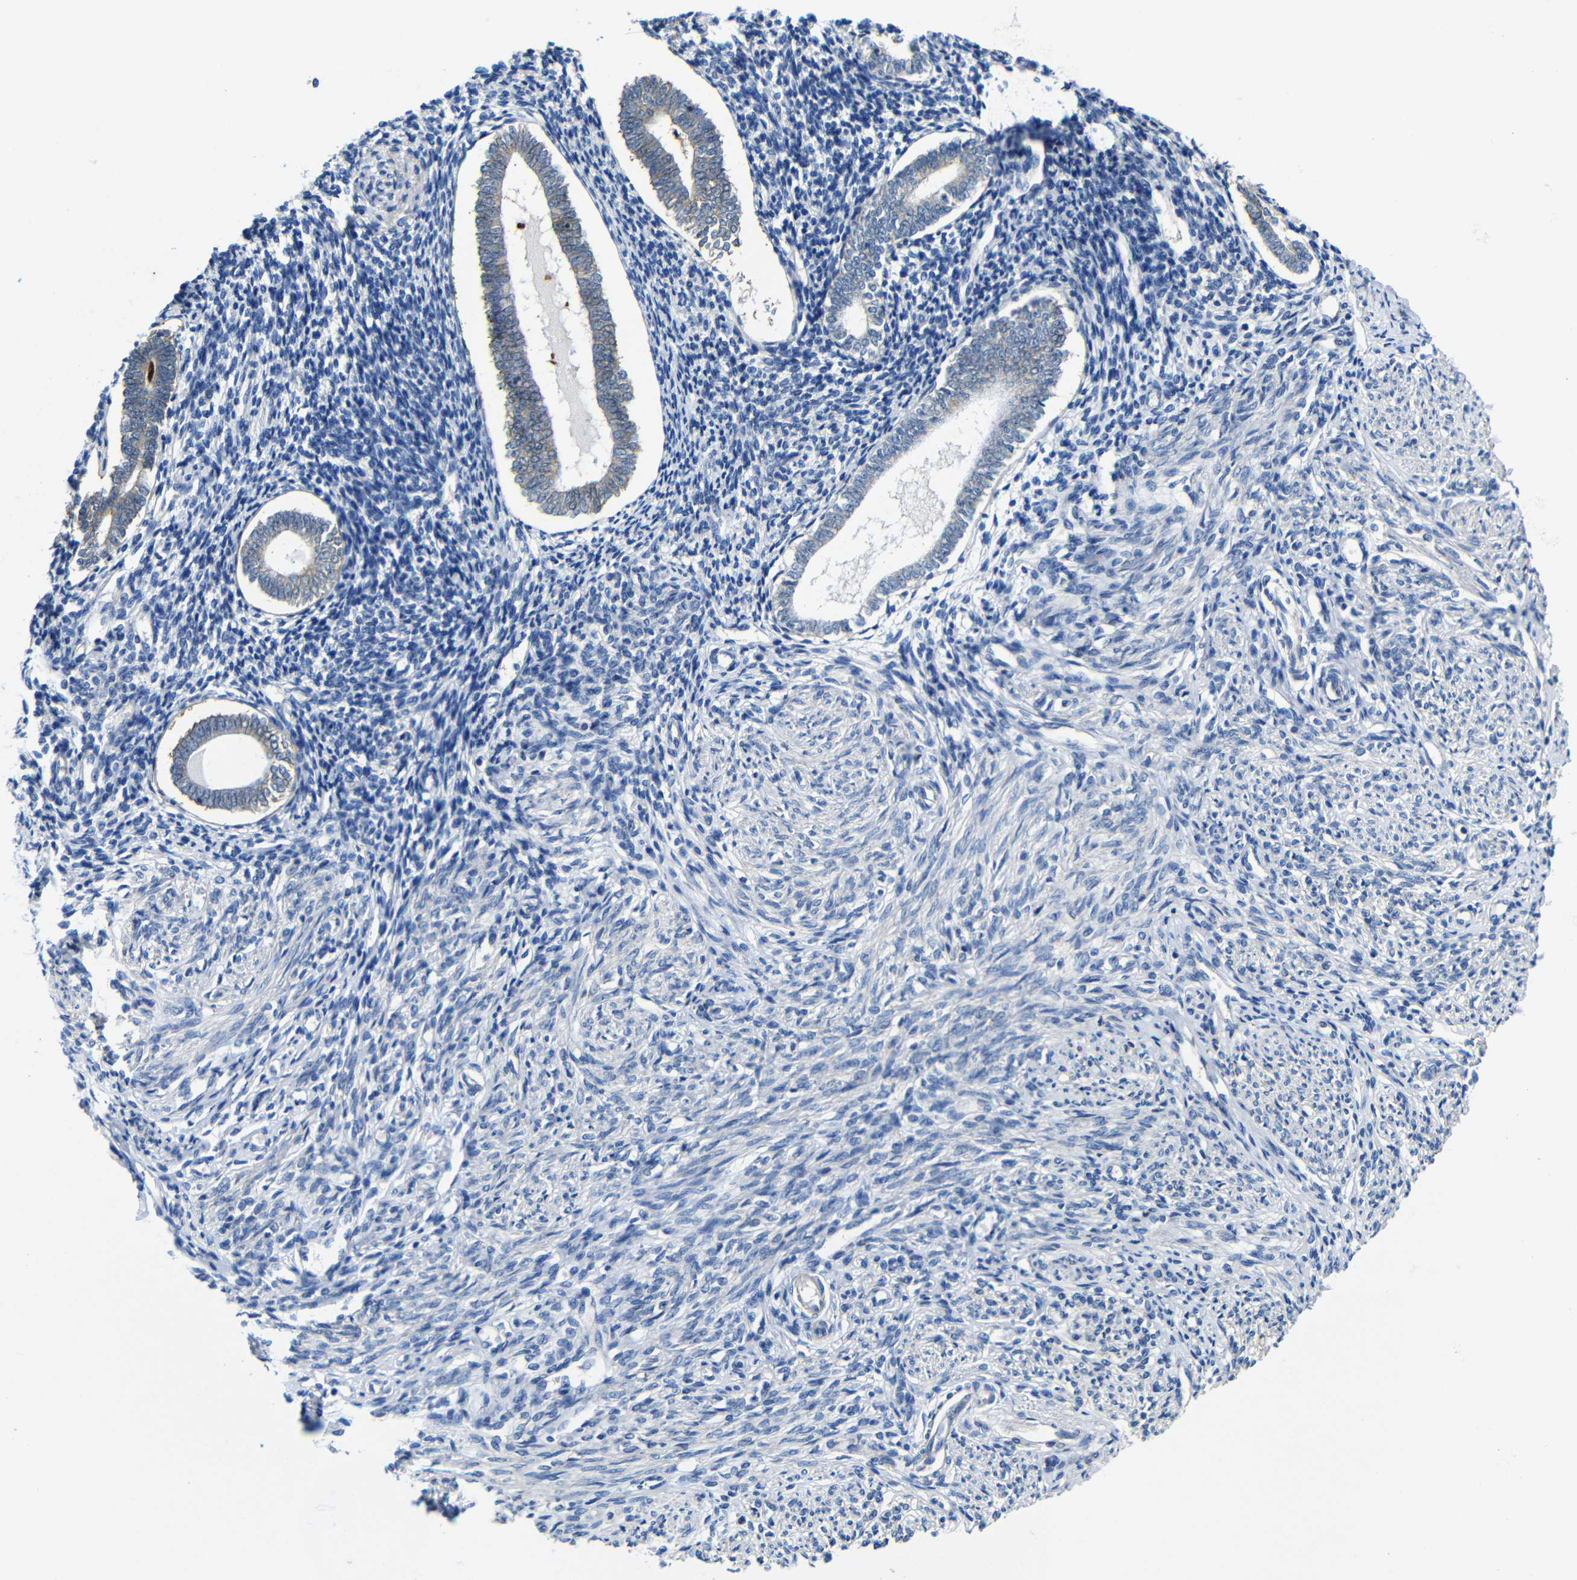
{"staining": {"intensity": "negative", "quantity": "none", "location": "none"}, "tissue": "endometrium", "cell_type": "Cells in endometrial stroma", "image_type": "normal", "snomed": [{"axis": "morphology", "description": "Normal tissue, NOS"}, {"axis": "topography", "description": "Endometrium"}], "caption": "High power microscopy photomicrograph of an IHC image of benign endometrium, revealing no significant staining in cells in endometrial stroma.", "gene": "ZNF90", "patient": {"sex": "female", "age": 71}}